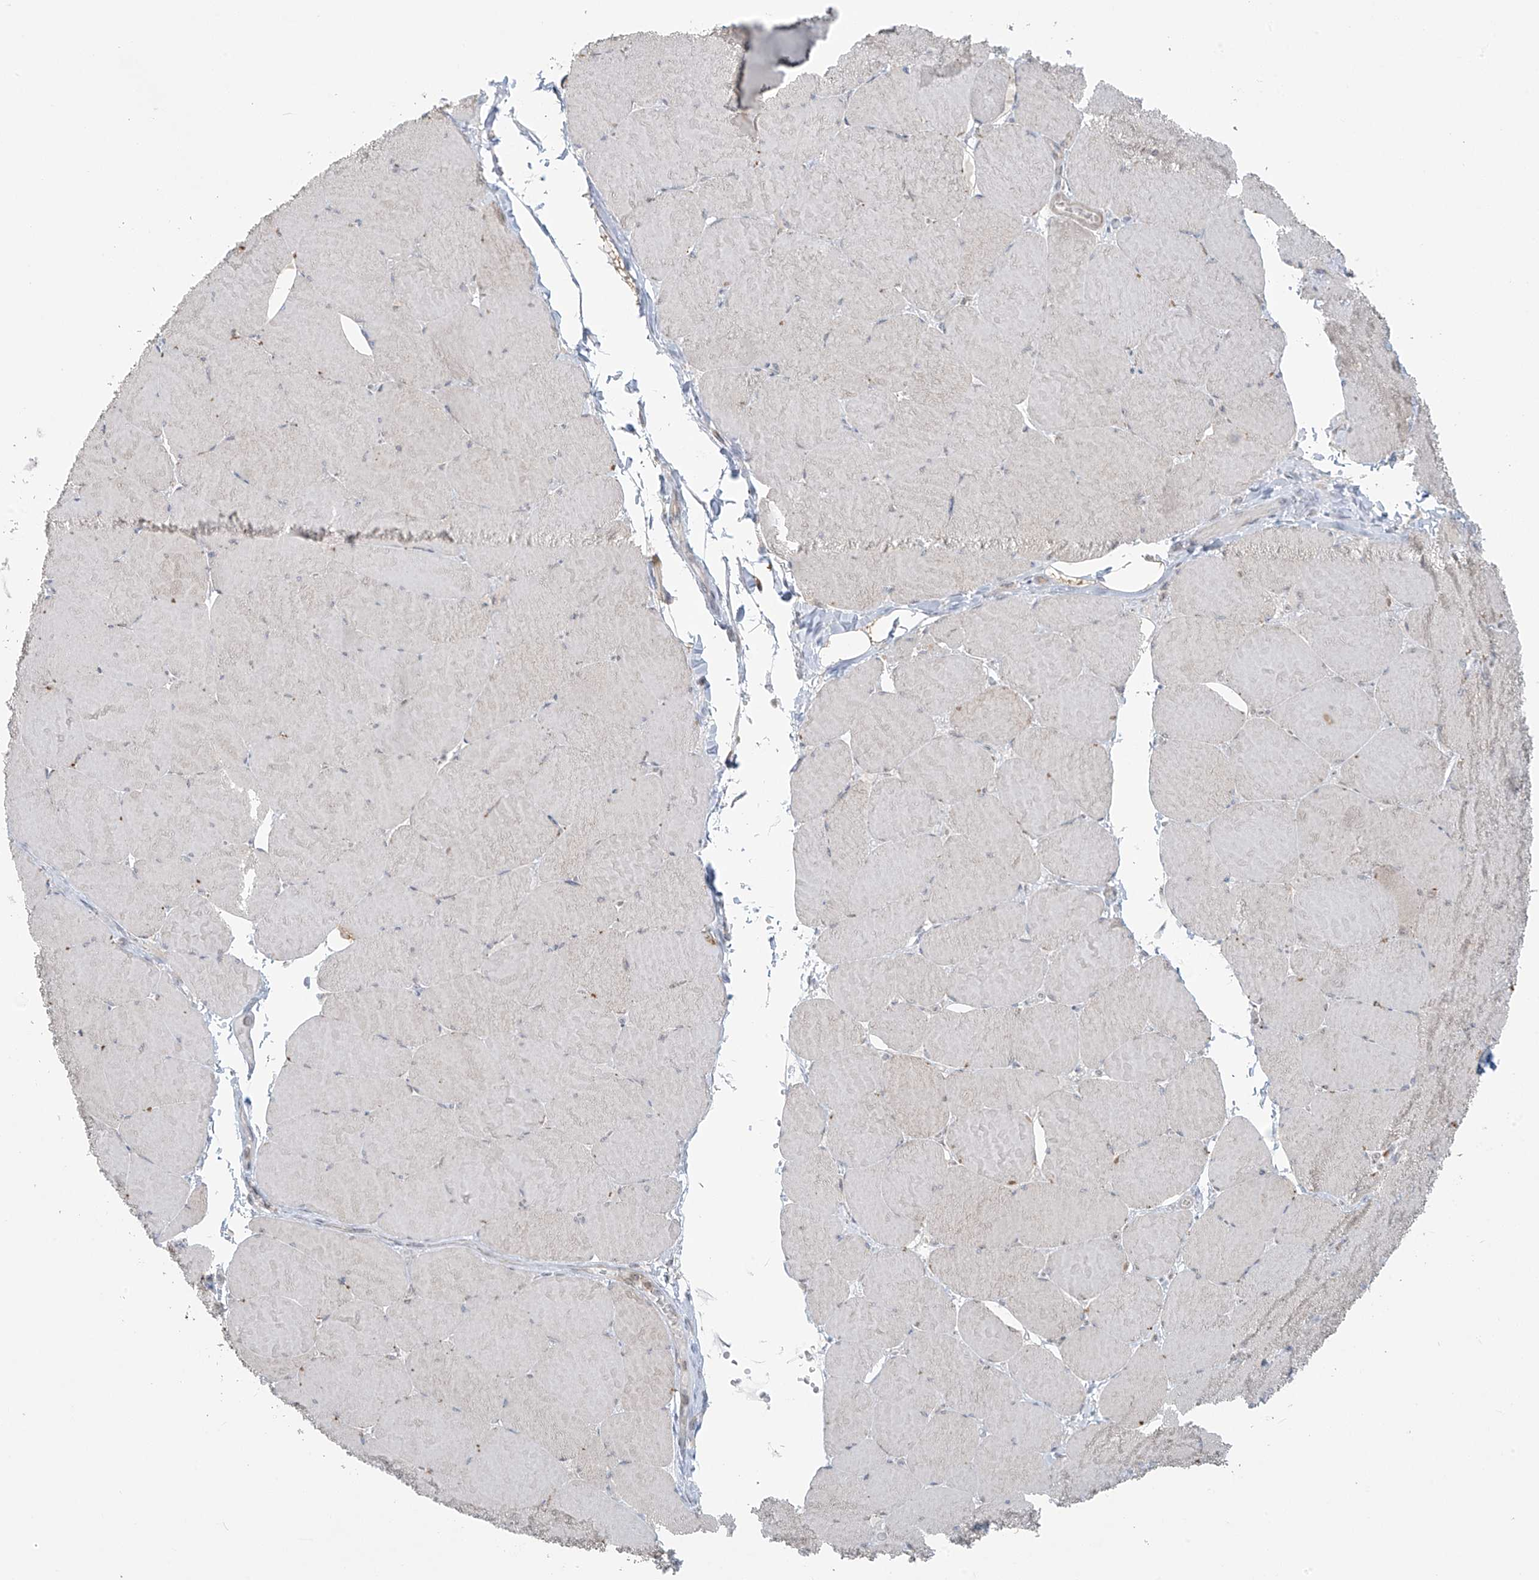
{"staining": {"intensity": "weak", "quantity": "<25%", "location": "cytoplasmic/membranous"}, "tissue": "skeletal muscle", "cell_type": "Myocytes", "image_type": "normal", "snomed": [{"axis": "morphology", "description": "Normal tissue, NOS"}, {"axis": "topography", "description": "Skeletal muscle"}, {"axis": "topography", "description": "Head-Neck"}], "caption": "DAB immunohistochemical staining of normal human skeletal muscle displays no significant staining in myocytes.", "gene": "HDDC2", "patient": {"sex": "male", "age": 66}}